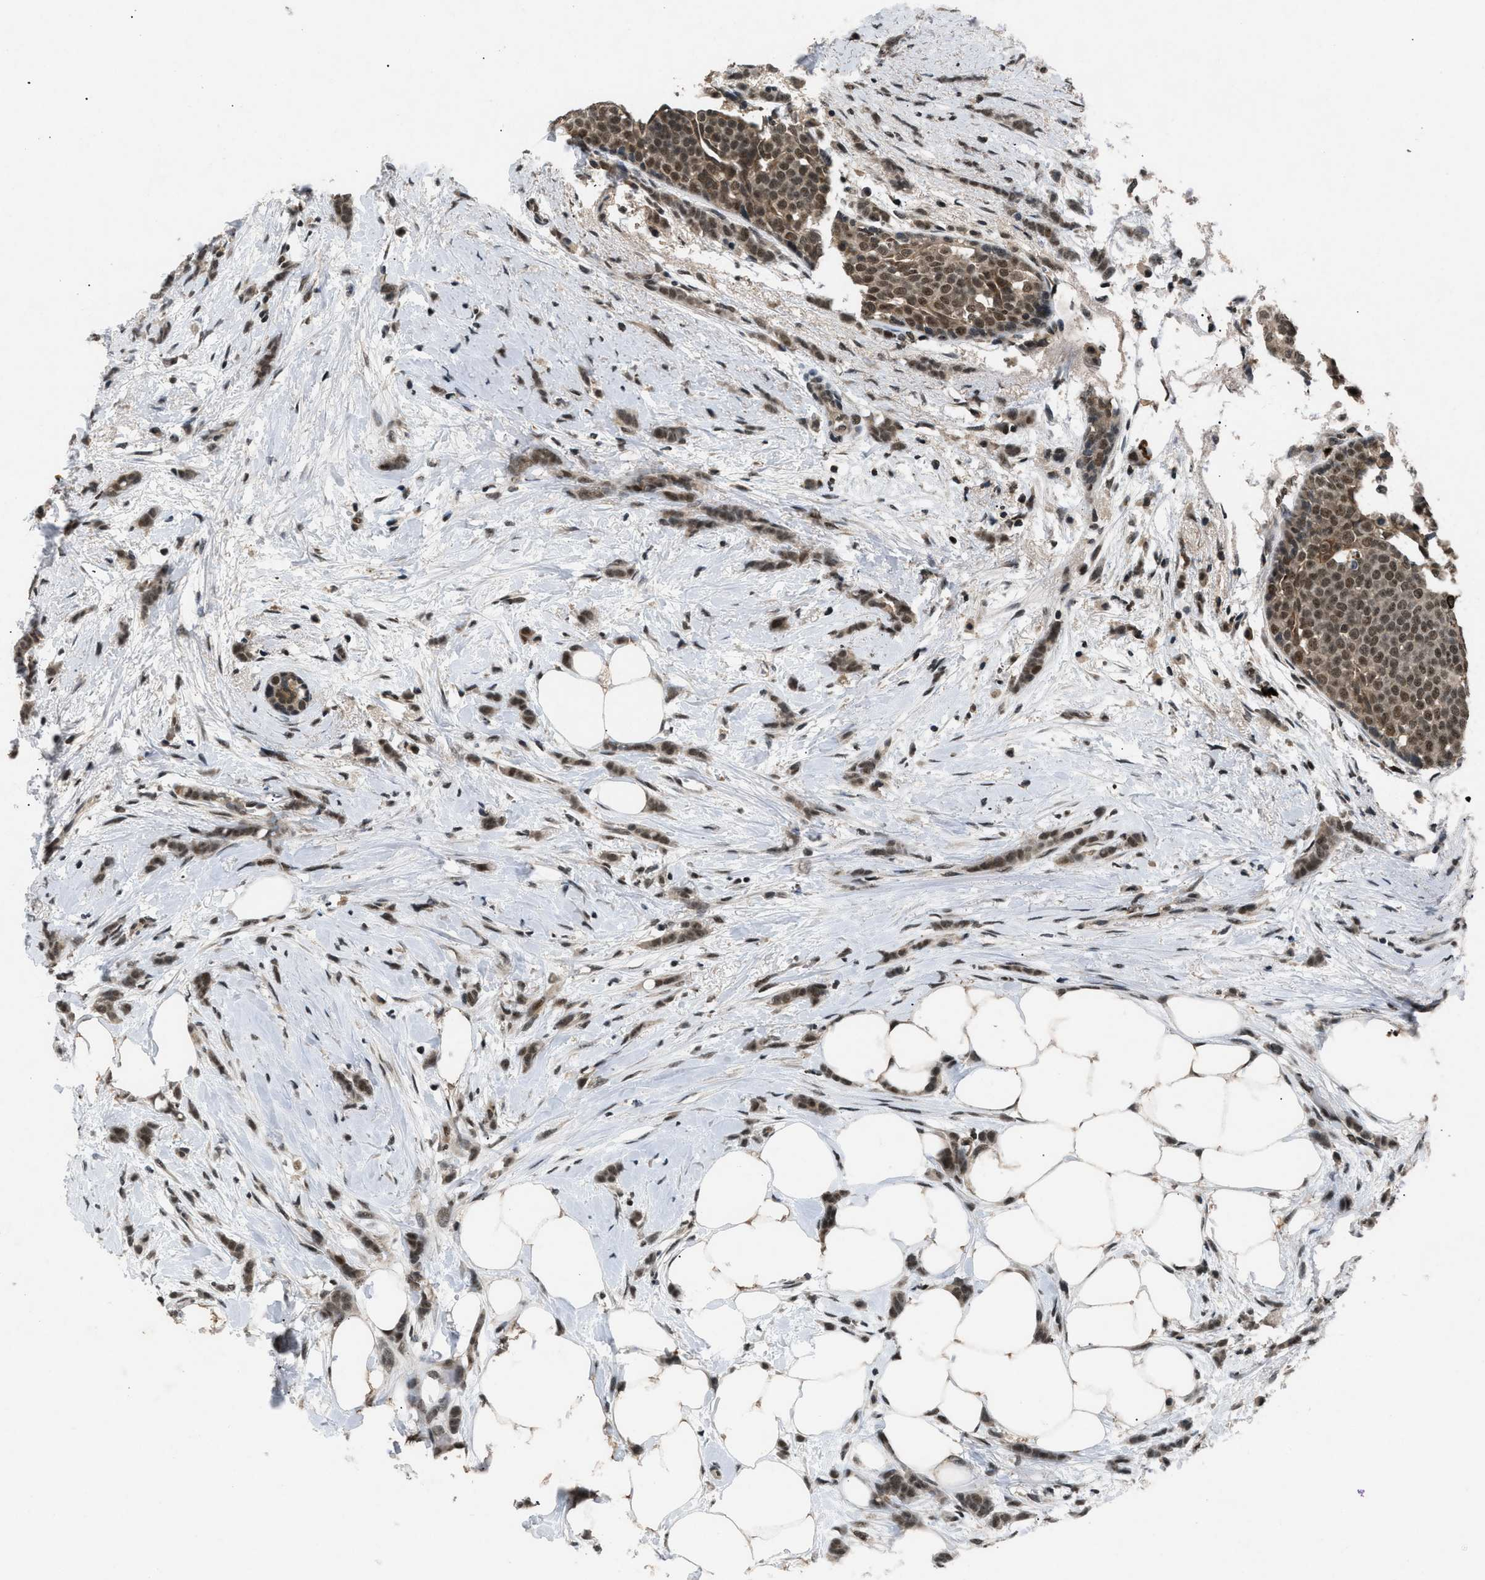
{"staining": {"intensity": "moderate", "quantity": ">75%", "location": "nuclear"}, "tissue": "breast cancer", "cell_type": "Tumor cells", "image_type": "cancer", "snomed": [{"axis": "morphology", "description": "Lobular carcinoma, in situ"}, {"axis": "morphology", "description": "Lobular carcinoma"}, {"axis": "topography", "description": "Breast"}], "caption": "Breast cancer (lobular carcinoma in situ) stained with immunohistochemistry (IHC) reveals moderate nuclear positivity in approximately >75% of tumor cells.", "gene": "RBM5", "patient": {"sex": "female", "age": 41}}